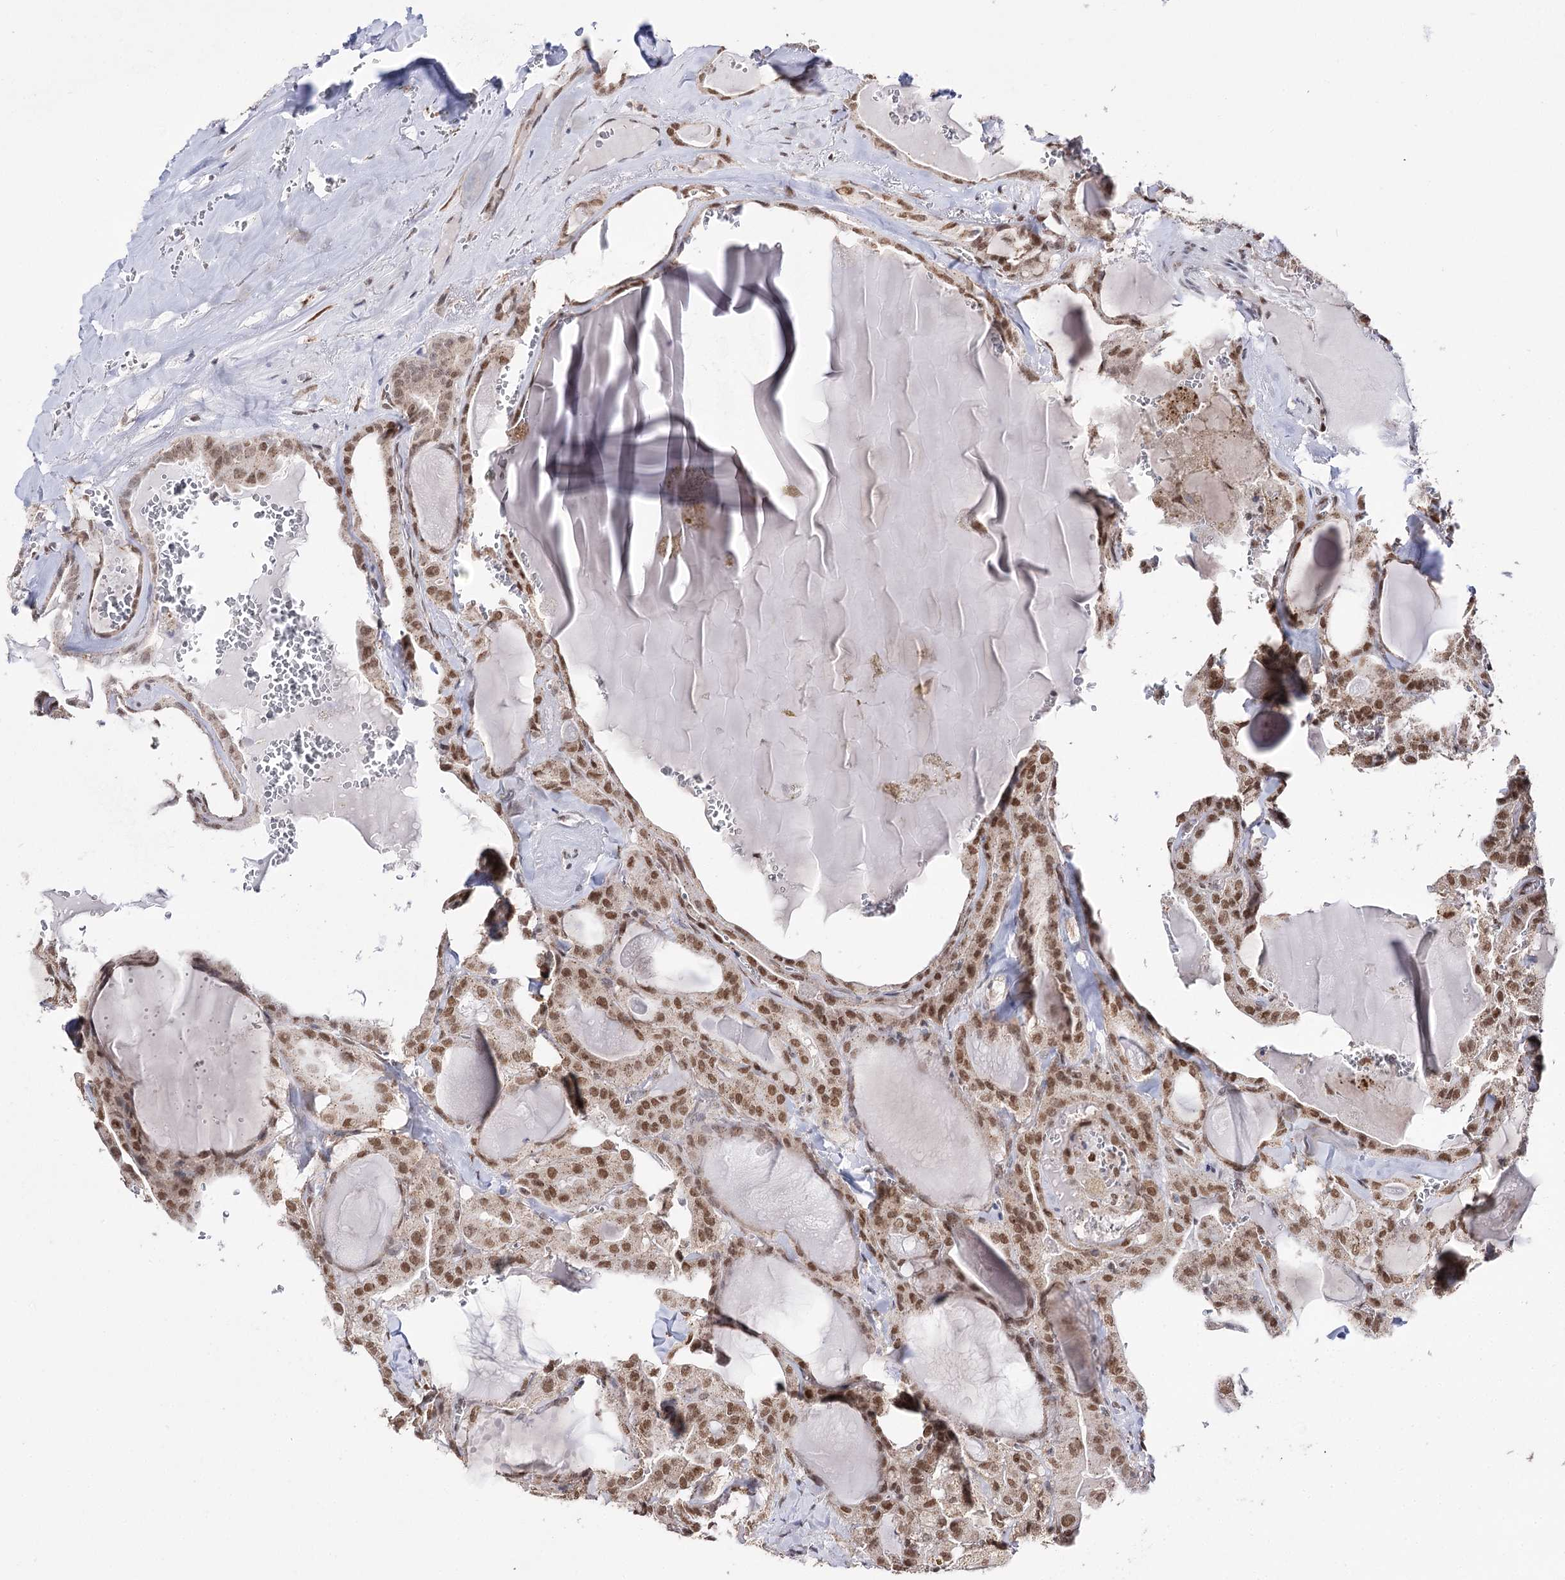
{"staining": {"intensity": "moderate", "quantity": ">75%", "location": "nuclear"}, "tissue": "thyroid cancer", "cell_type": "Tumor cells", "image_type": "cancer", "snomed": [{"axis": "morphology", "description": "Papillary adenocarcinoma, NOS"}, {"axis": "topography", "description": "Thyroid gland"}], "caption": "Protein staining reveals moderate nuclear staining in approximately >75% of tumor cells in thyroid papillary adenocarcinoma.", "gene": "VGLL4", "patient": {"sex": "male", "age": 52}}